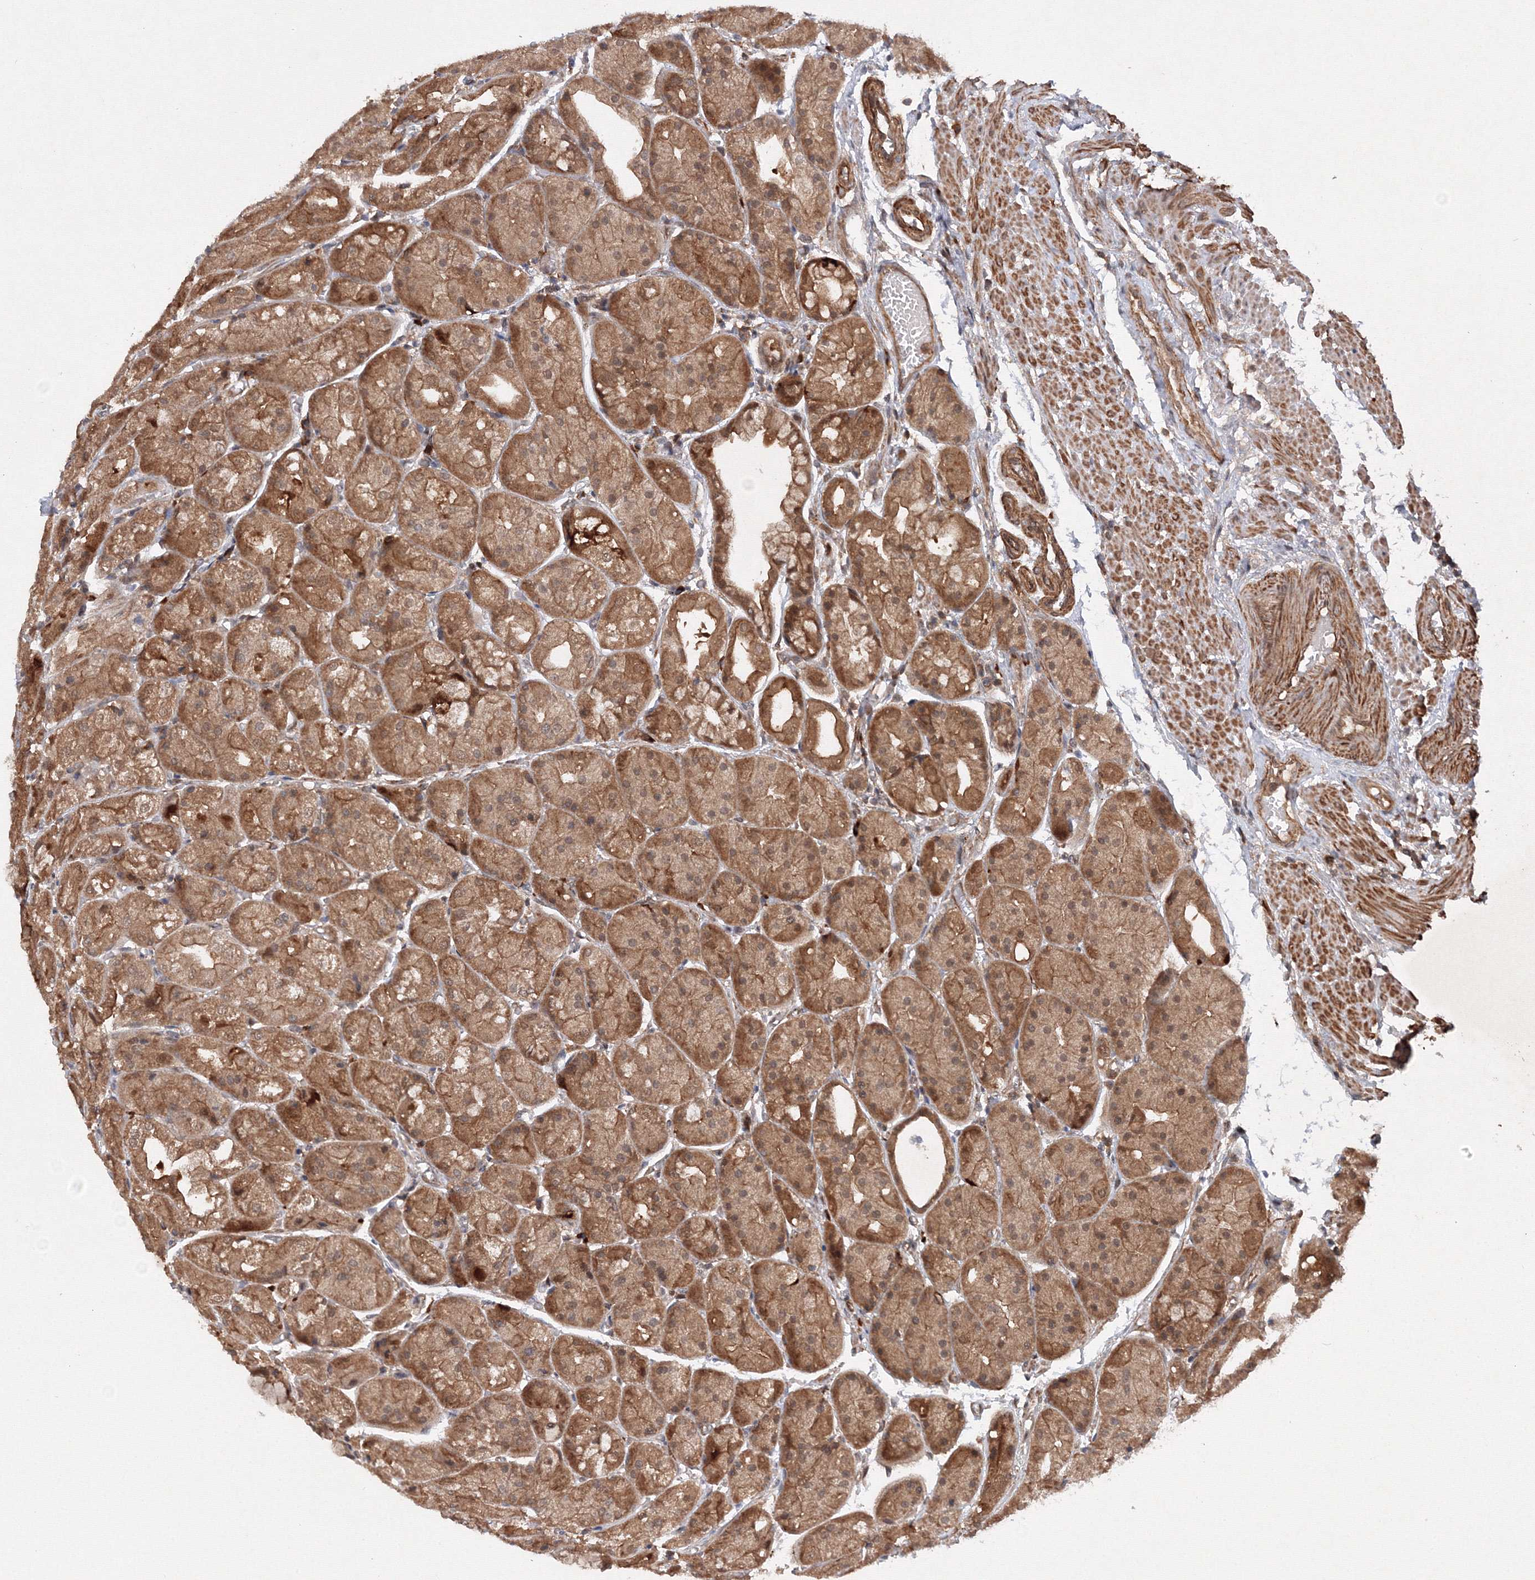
{"staining": {"intensity": "moderate", "quantity": ">75%", "location": "cytoplasmic/membranous"}, "tissue": "stomach", "cell_type": "Glandular cells", "image_type": "normal", "snomed": [{"axis": "morphology", "description": "Normal tissue, NOS"}, {"axis": "topography", "description": "Stomach, upper"}], "caption": "Human stomach stained with a brown dye reveals moderate cytoplasmic/membranous positive expression in approximately >75% of glandular cells.", "gene": "DCTD", "patient": {"sex": "male", "age": 72}}